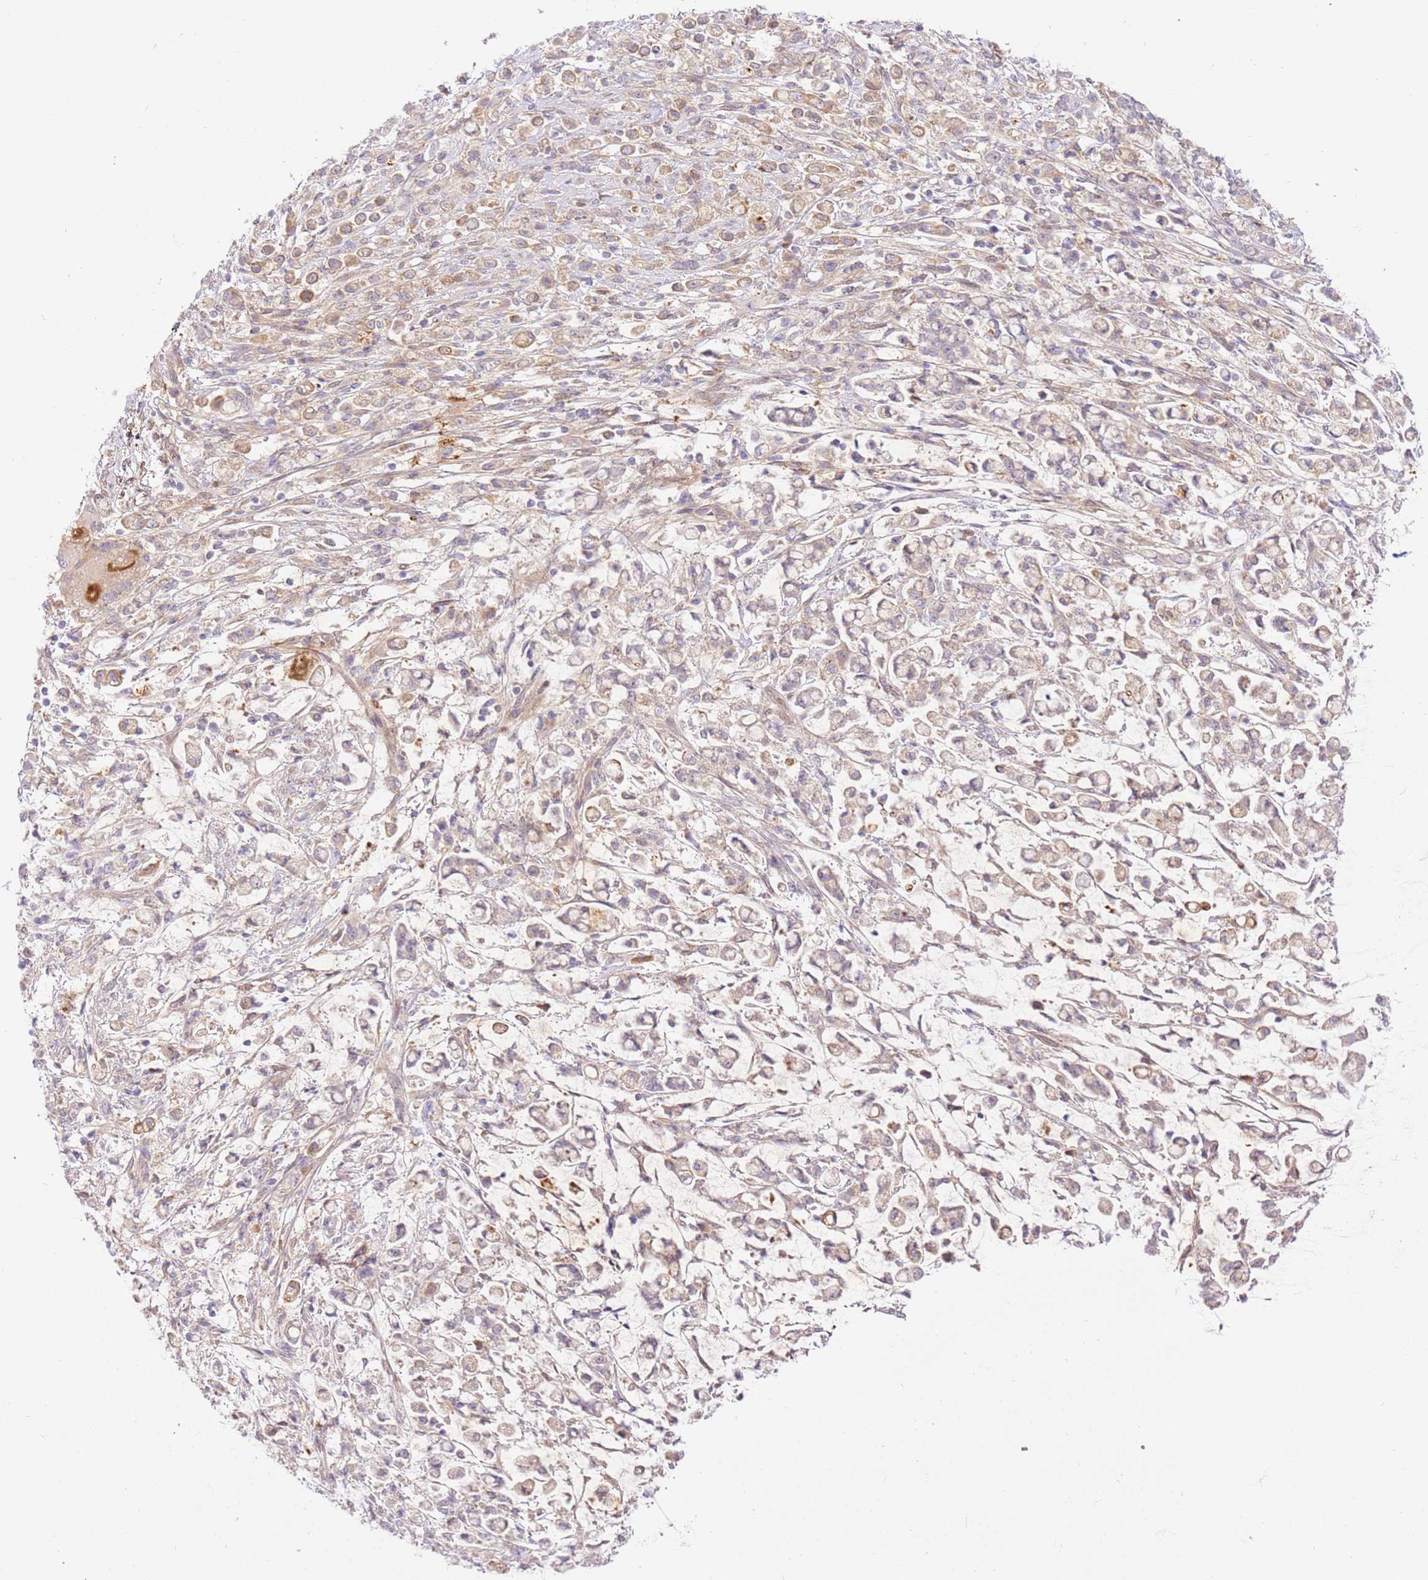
{"staining": {"intensity": "weak", "quantity": "25%-75%", "location": "cytoplasmic/membranous"}, "tissue": "stomach cancer", "cell_type": "Tumor cells", "image_type": "cancer", "snomed": [{"axis": "morphology", "description": "Adenocarcinoma, NOS"}, {"axis": "topography", "description": "Stomach"}], "caption": "This is an image of IHC staining of adenocarcinoma (stomach), which shows weak staining in the cytoplasmic/membranous of tumor cells.", "gene": "C8G", "patient": {"sex": "female", "age": 60}}